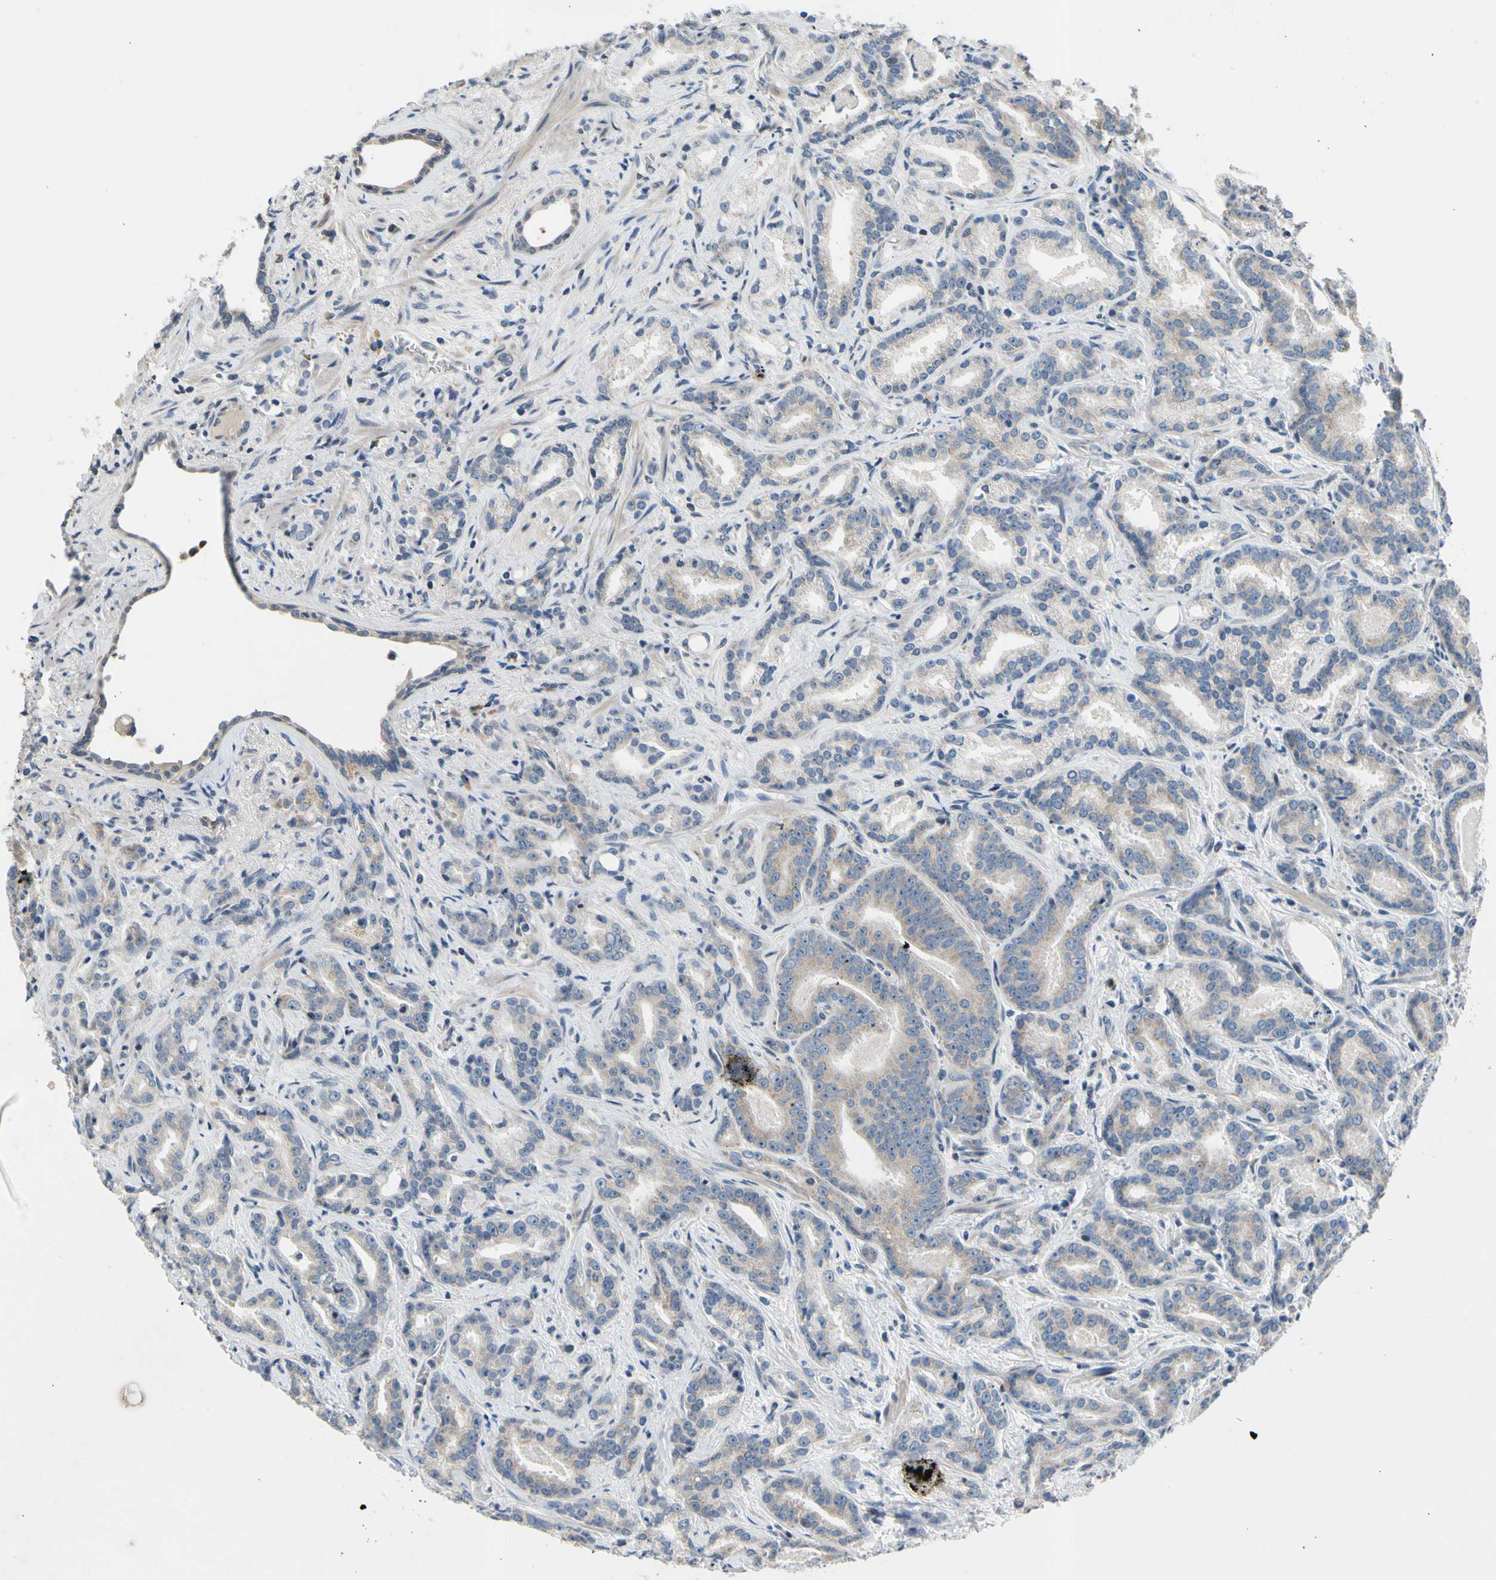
{"staining": {"intensity": "negative", "quantity": "none", "location": "none"}, "tissue": "prostate cancer", "cell_type": "Tumor cells", "image_type": "cancer", "snomed": [{"axis": "morphology", "description": "Adenocarcinoma, Low grade"}, {"axis": "topography", "description": "Prostate"}], "caption": "Prostate adenocarcinoma (low-grade) stained for a protein using IHC exhibits no expression tumor cells.", "gene": "SOX30", "patient": {"sex": "male", "age": 63}}